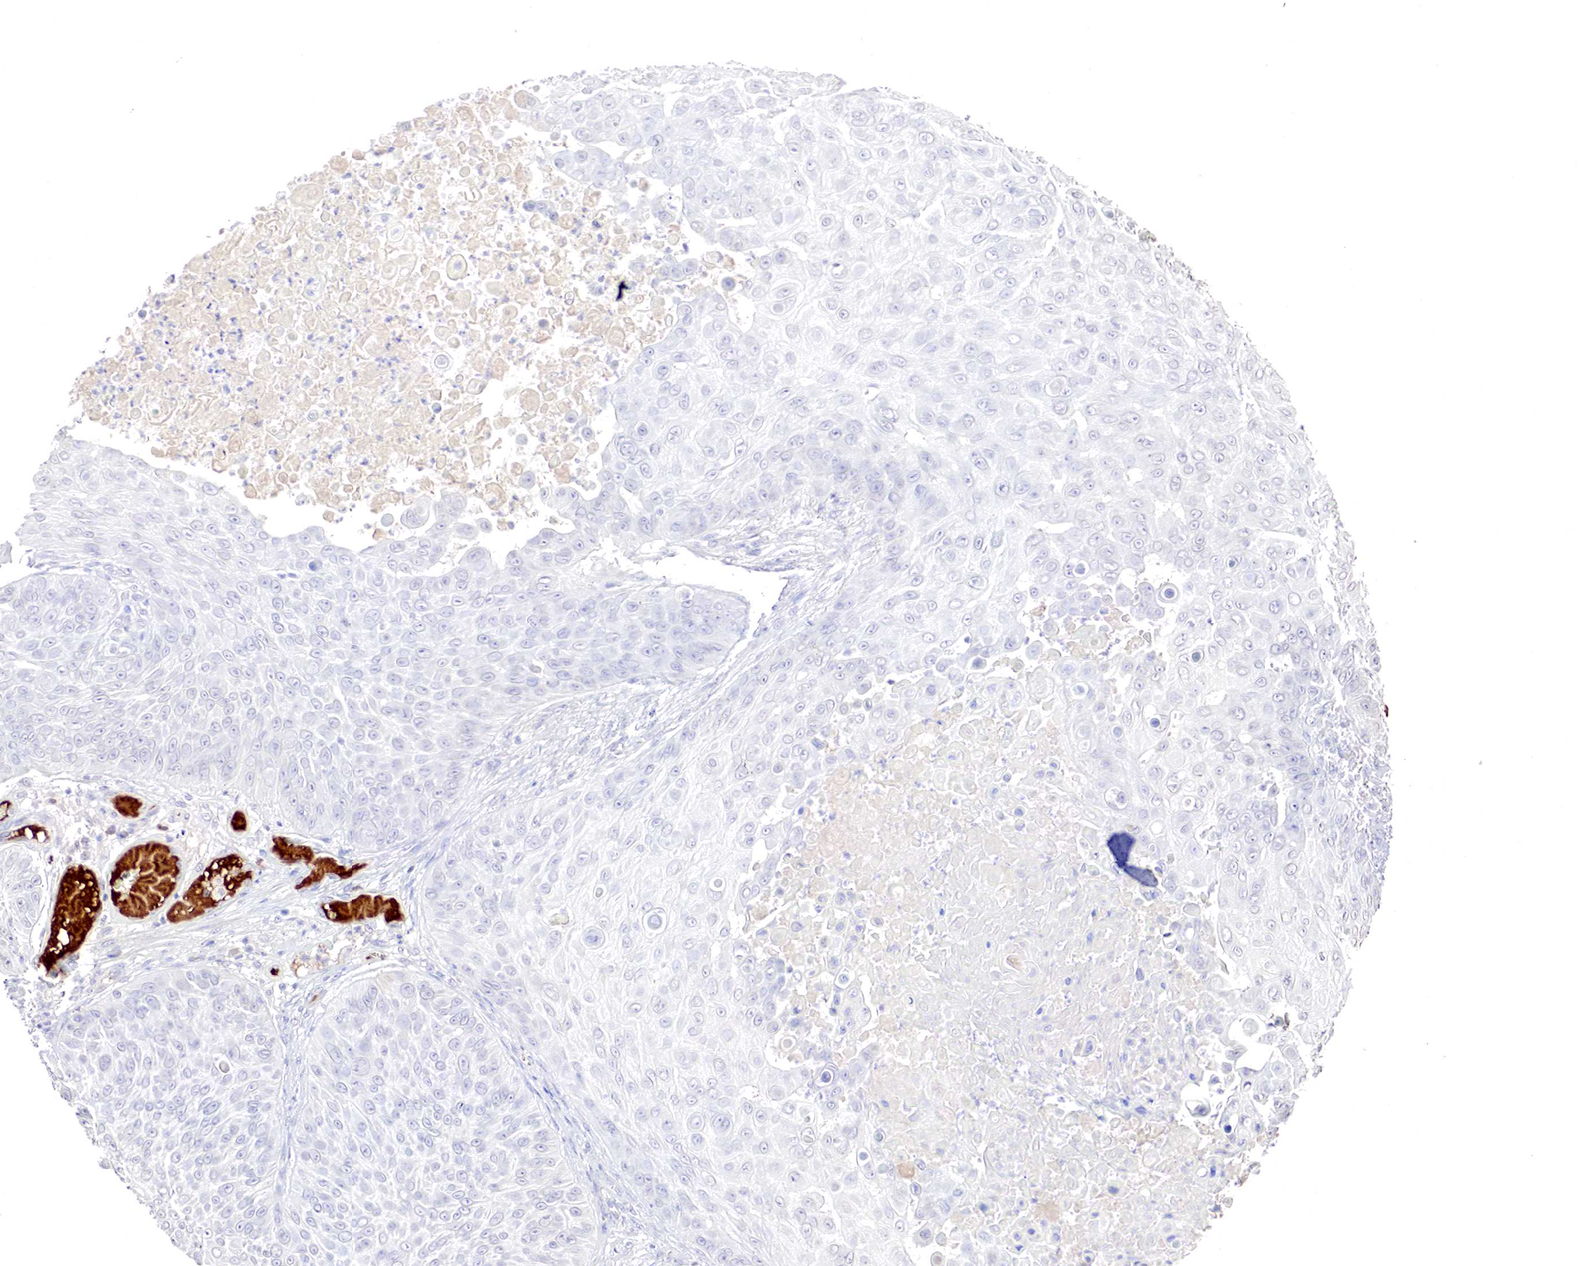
{"staining": {"intensity": "negative", "quantity": "none", "location": "none"}, "tissue": "skin cancer", "cell_type": "Tumor cells", "image_type": "cancer", "snomed": [{"axis": "morphology", "description": "Squamous cell carcinoma, NOS"}, {"axis": "topography", "description": "Skin"}], "caption": "The image shows no staining of tumor cells in squamous cell carcinoma (skin).", "gene": "GATA1", "patient": {"sex": "male", "age": 82}}